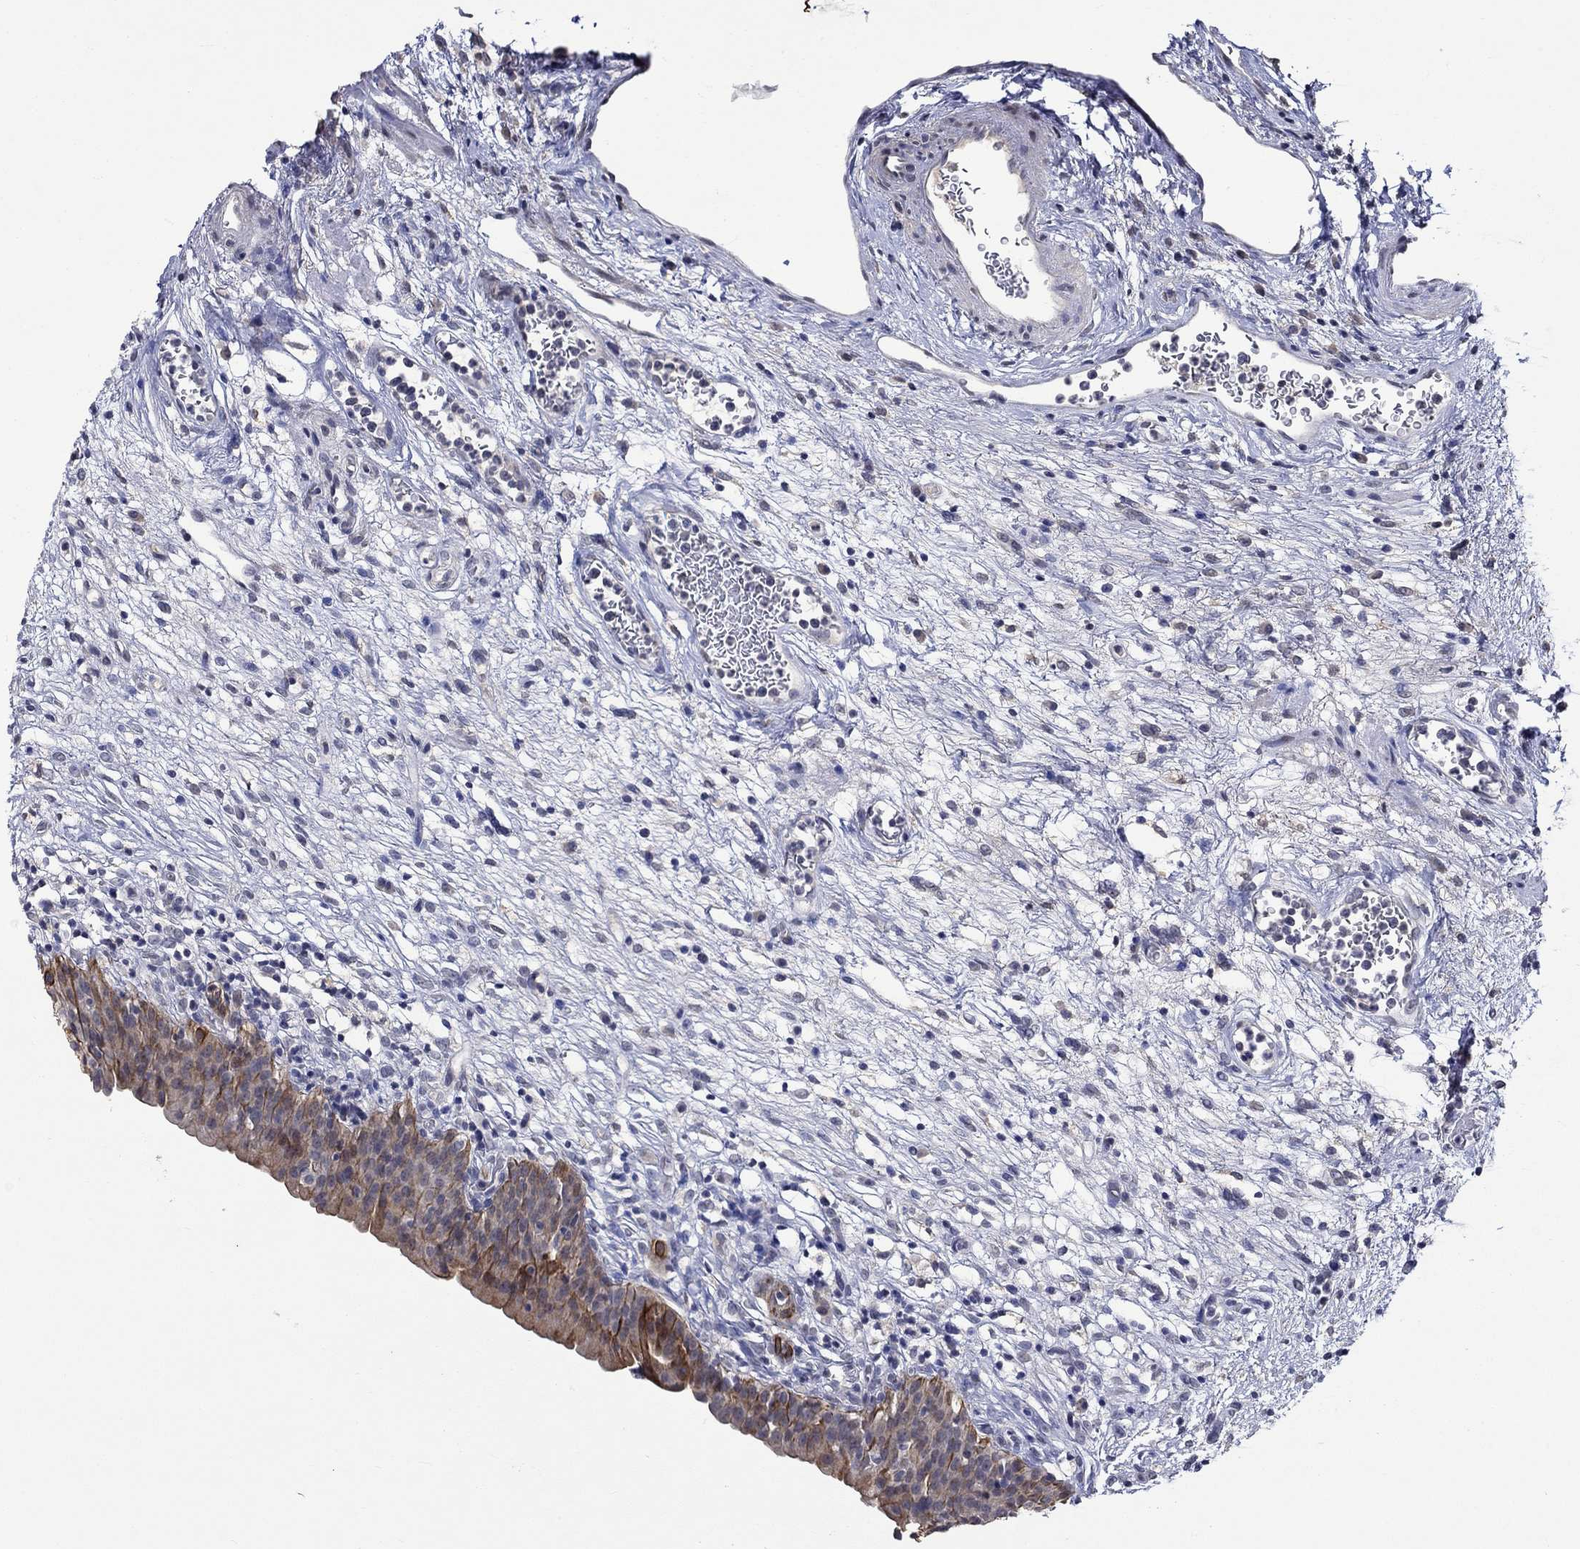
{"staining": {"intensity": "strong", "quantity": "<25%", "location": "cytoplasmic/membranous"}, "tissue": "urinary bladder", "cell_type": "Urothelial cells", "image_type": "normal", "snomed": [{"axis": "morphology", "description": "Normal tissue, NOS"}, {"axis": "topography", "description": "Urinary bladder"}], "caption": "Immunohistochemistry (IHC) photomicrograph of unremarkable urinary bladder: urinary bladder stained using immunohistochemistry demonstrates medium levels of strong protein expression localized specifically in the cytoplasmic/membranous of urothelial cells, appearing as a cytoplasmic/membranous brown color.", "gene": "DDX3Y", "patient": {"sex": "male", "age": 76}}